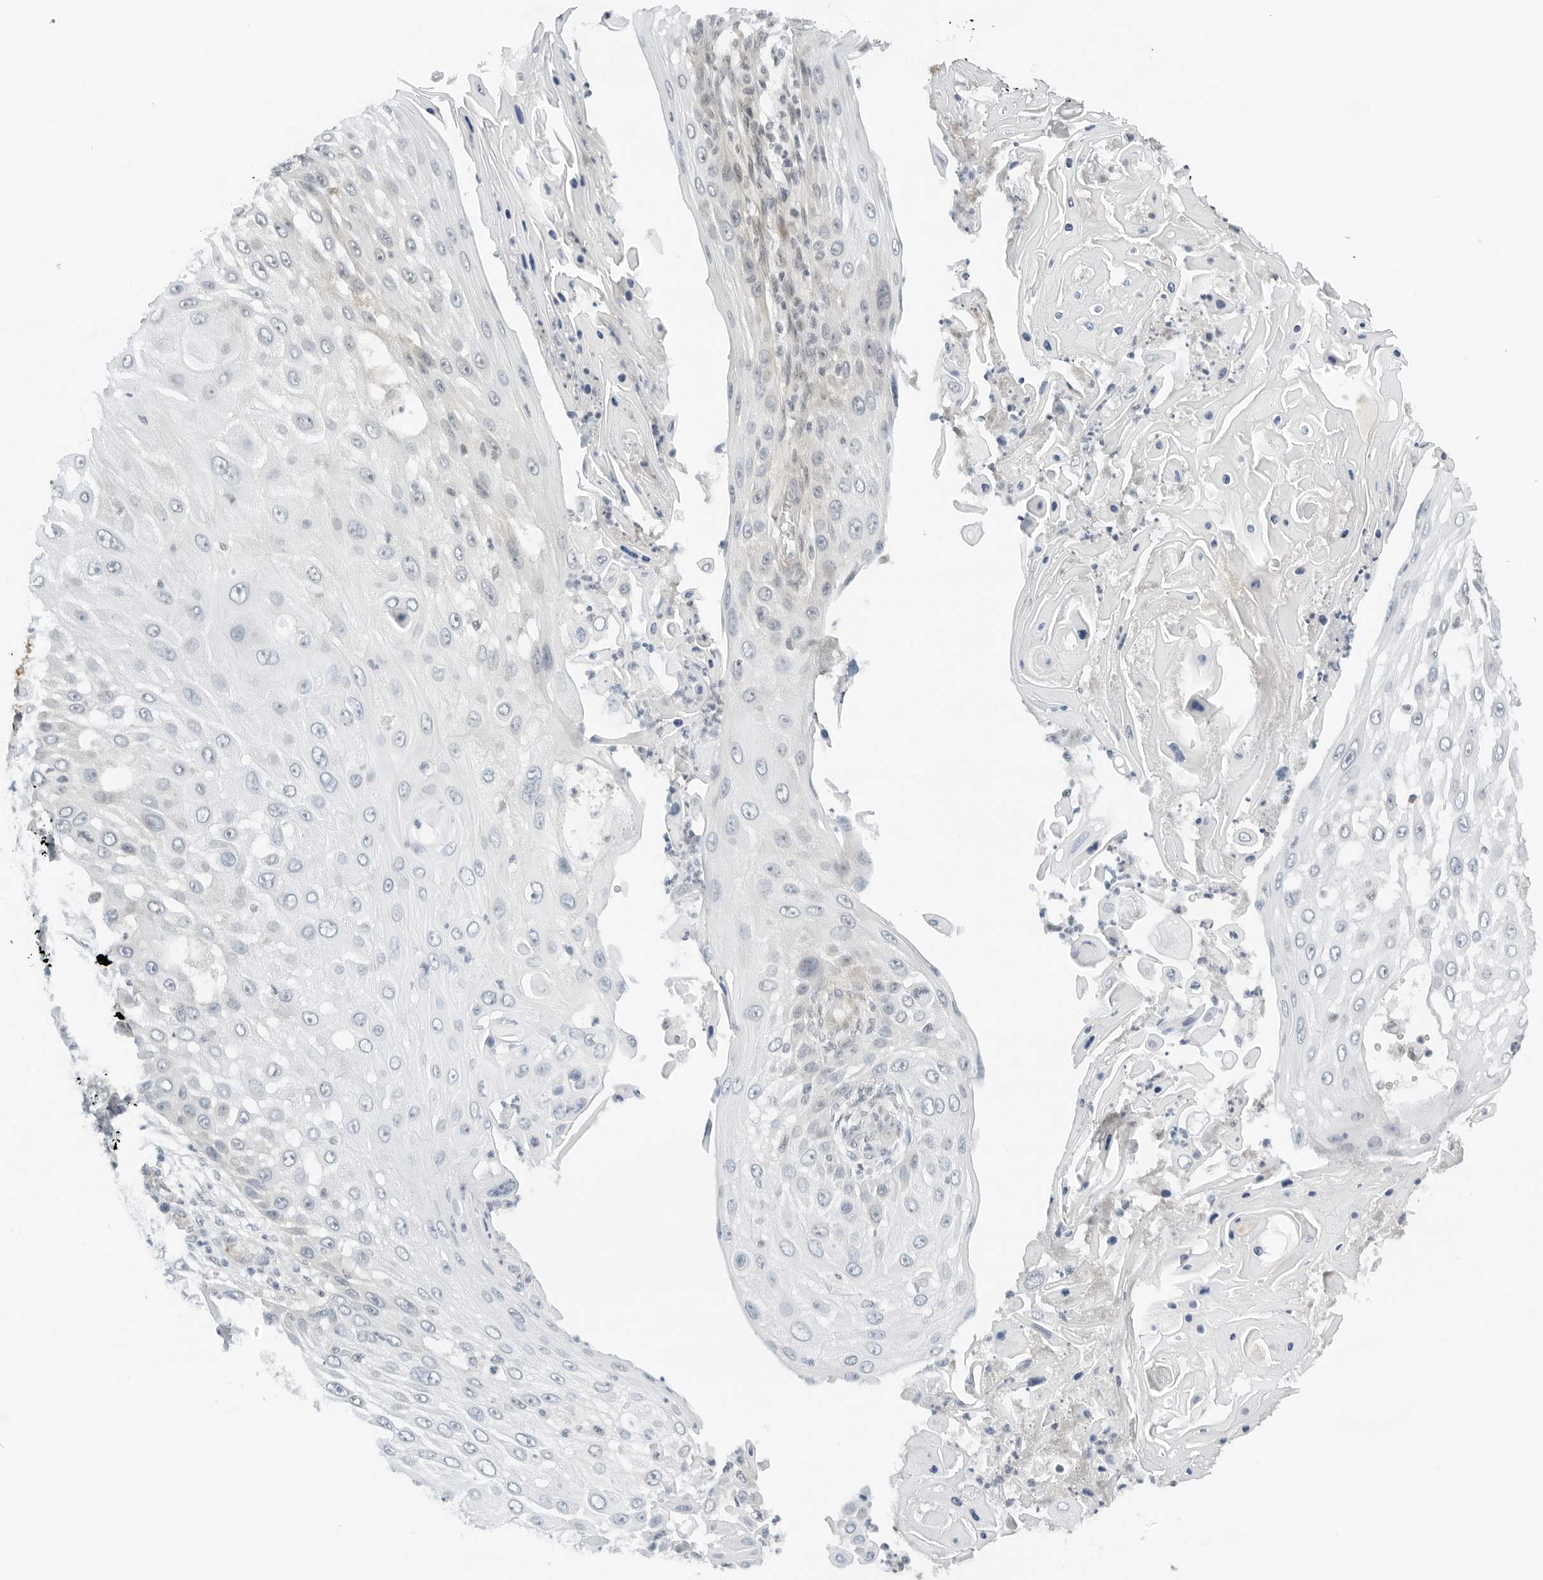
{"staining": {"intensity": "negative", "quantity": "none", "location": "none"}, "tissue": "skin cancer", "cell_type": "Tumor cells", "image_type": "cancer", "snomed": [{"axis": "morphology", "description": "Squamous cell carcinoma, NOS"}, {"axis": "topography", "description": "Skin"}], "caption": "A high-resolution histopathology image shows immunohistochemistry staining of skin cancer (squamous cell carcinoma), which shows no significant staining in tumor cells.", "gene": "NEO1", "patient": {"sex": "female", "age": 44}}